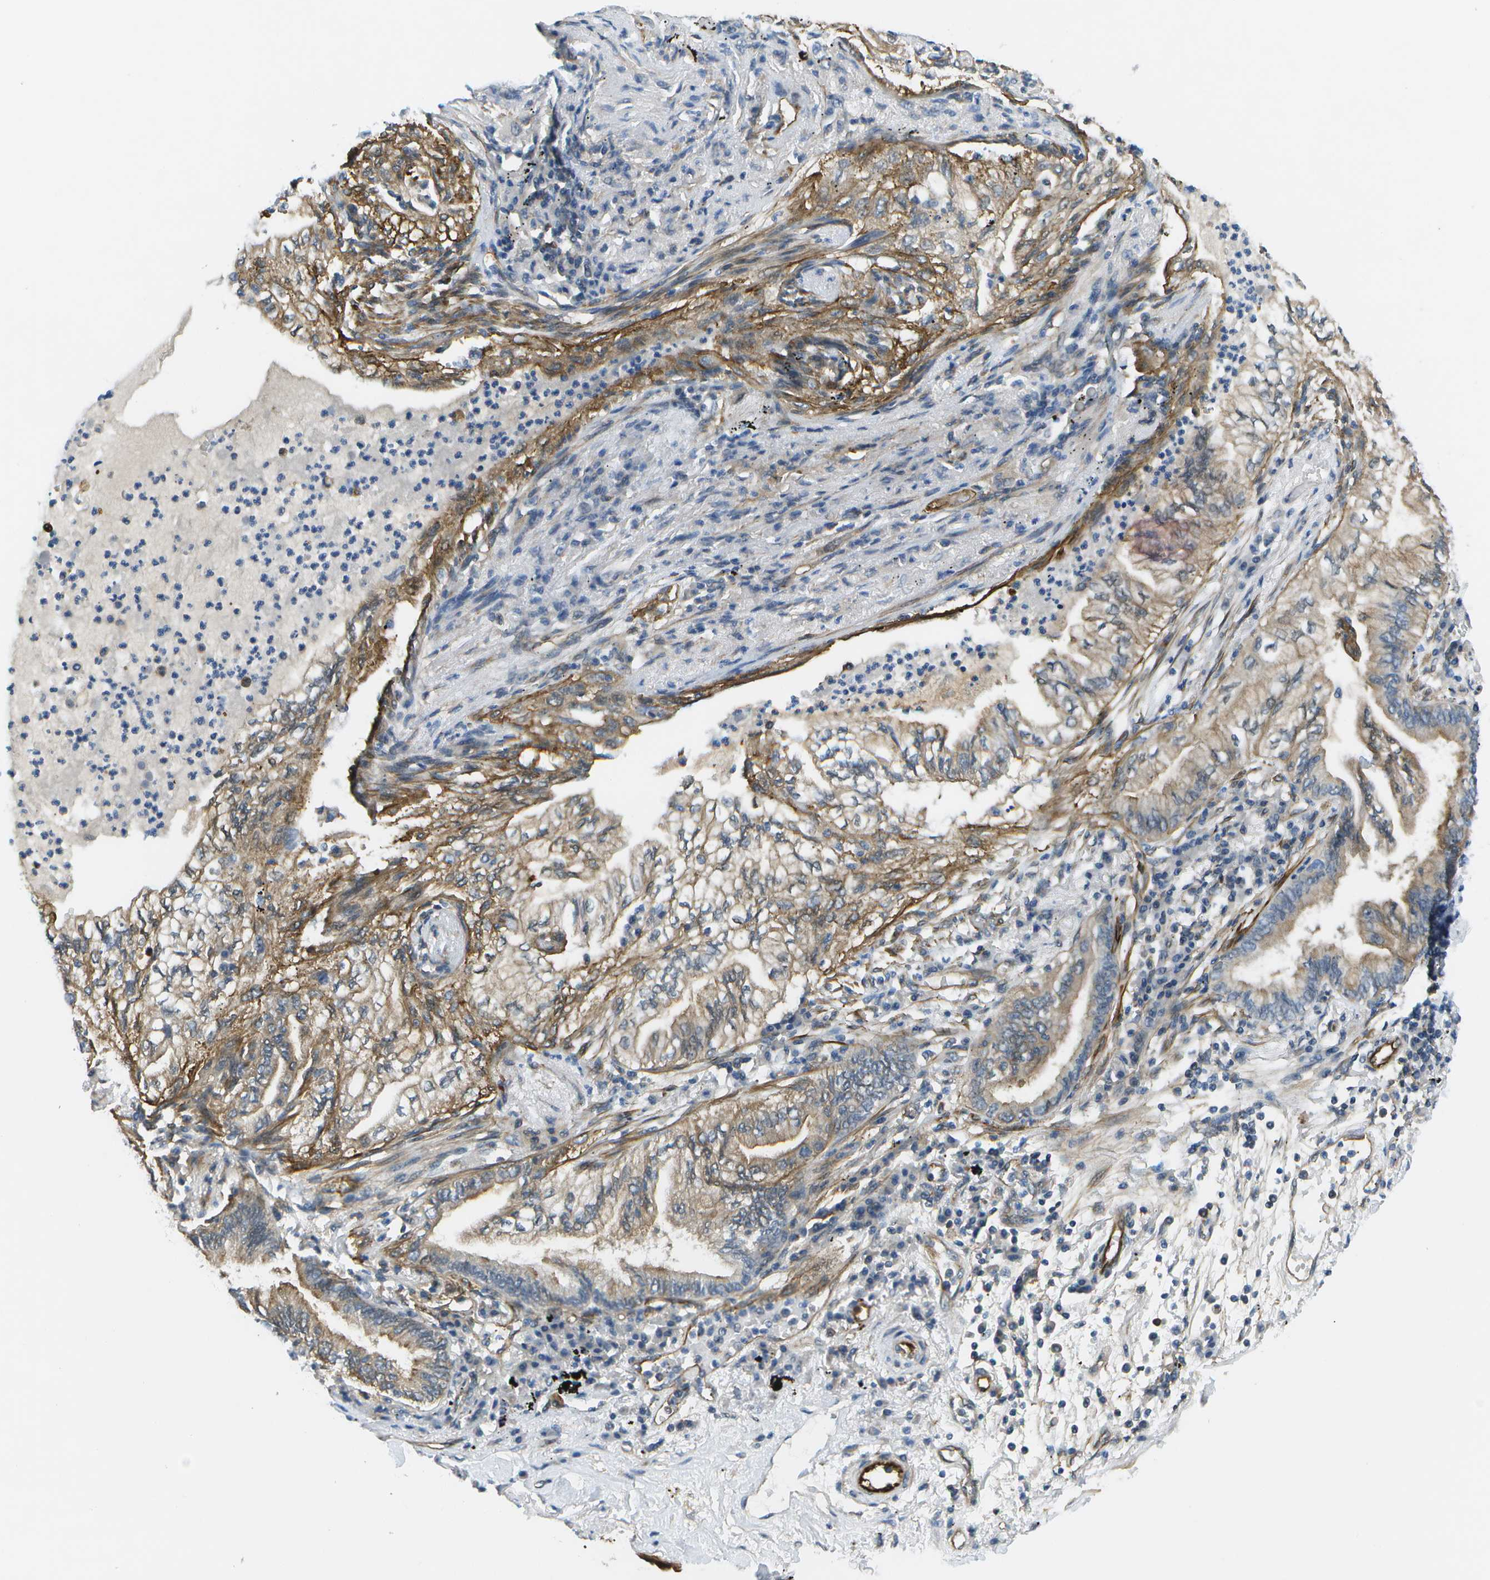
{"staining": {"intensity": "weak", "quantity": ">75%", "location": "cytoplasmic/membranous"}, "tissue": "lung cancer", "cell_type": "Tumor cells", "image_type": "cancer", "snomed": [{"axis": "morphology", "description": "Normal tissue, NOS"}, {"axis": "morphology", "description": "Adenocarcinoma, NOS"}, {"axis": "topography", "description": "Bronchus"}, {"axis": "topography", "description": "Lung"}], "caption": "Lung cancer was stained to show a protein in brown. There is low levels of weak cytoplasmic/membranous staining in approximately >75% of tumor cells.", "gene": "KIAA0040", "patient": {"sex": "female", "age": 70}}